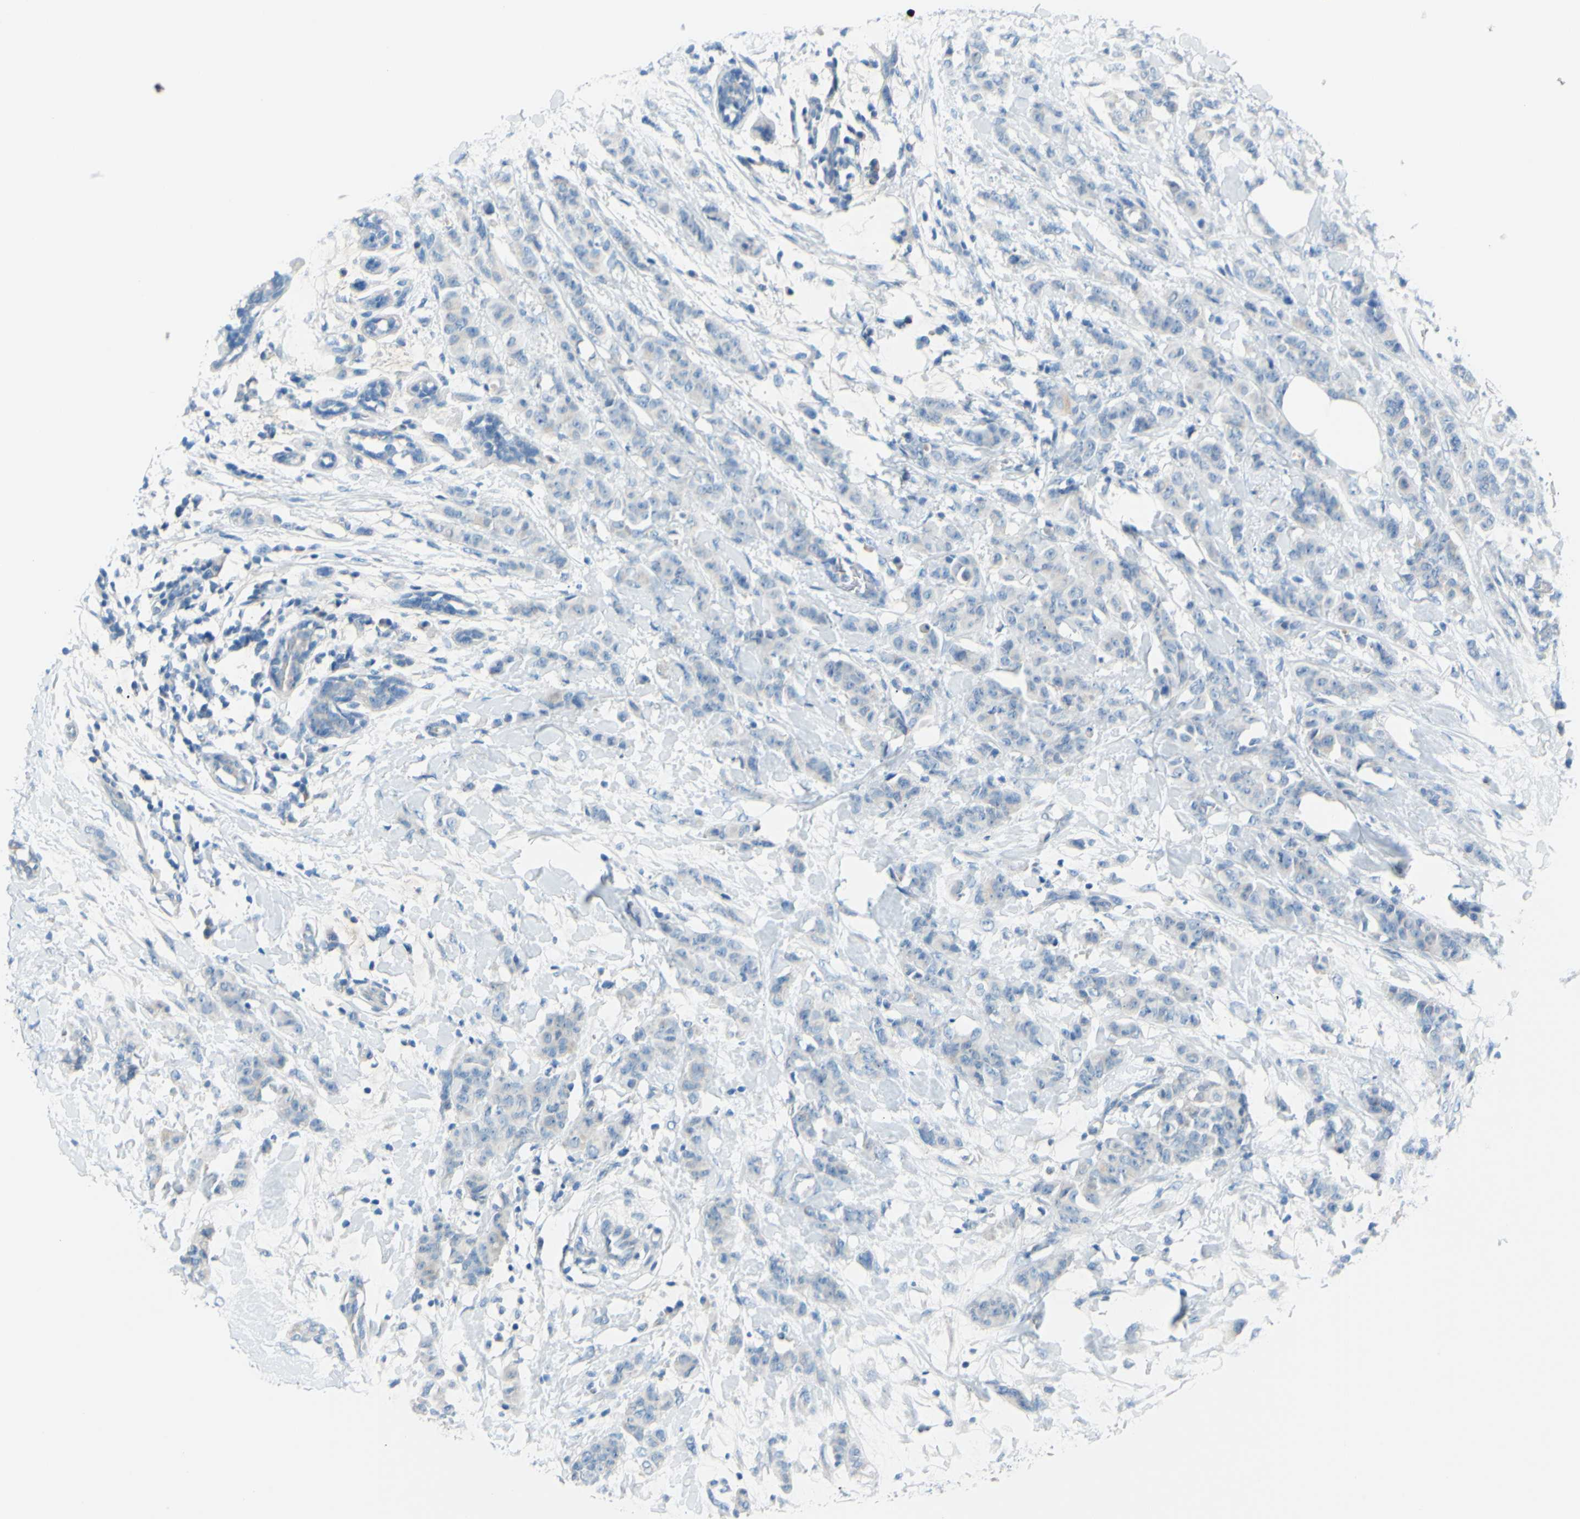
{"staining": {"intensity": "weak", "quantity": "<25%", "location": "cytoplasmic/membranous"}, "tissue": "breast cancer", "cell_type": "Tumor cells", "image_type": "cancer", "snomed": [{"axis": "morphology", "description": "Normal tissue, NOS"}, {"axis": "morphology", "description": "Duct carcinoma"}, {"axis": "topography", "description": "Breast"}], "caption": "The immunohistochemistry histopathology image has no significant positivity in tumor cells of infiltrating ductal carcinoma (breast) tissue.", "gene": "SLC1A2", "patient": {"sex": "female", "age": 40}}